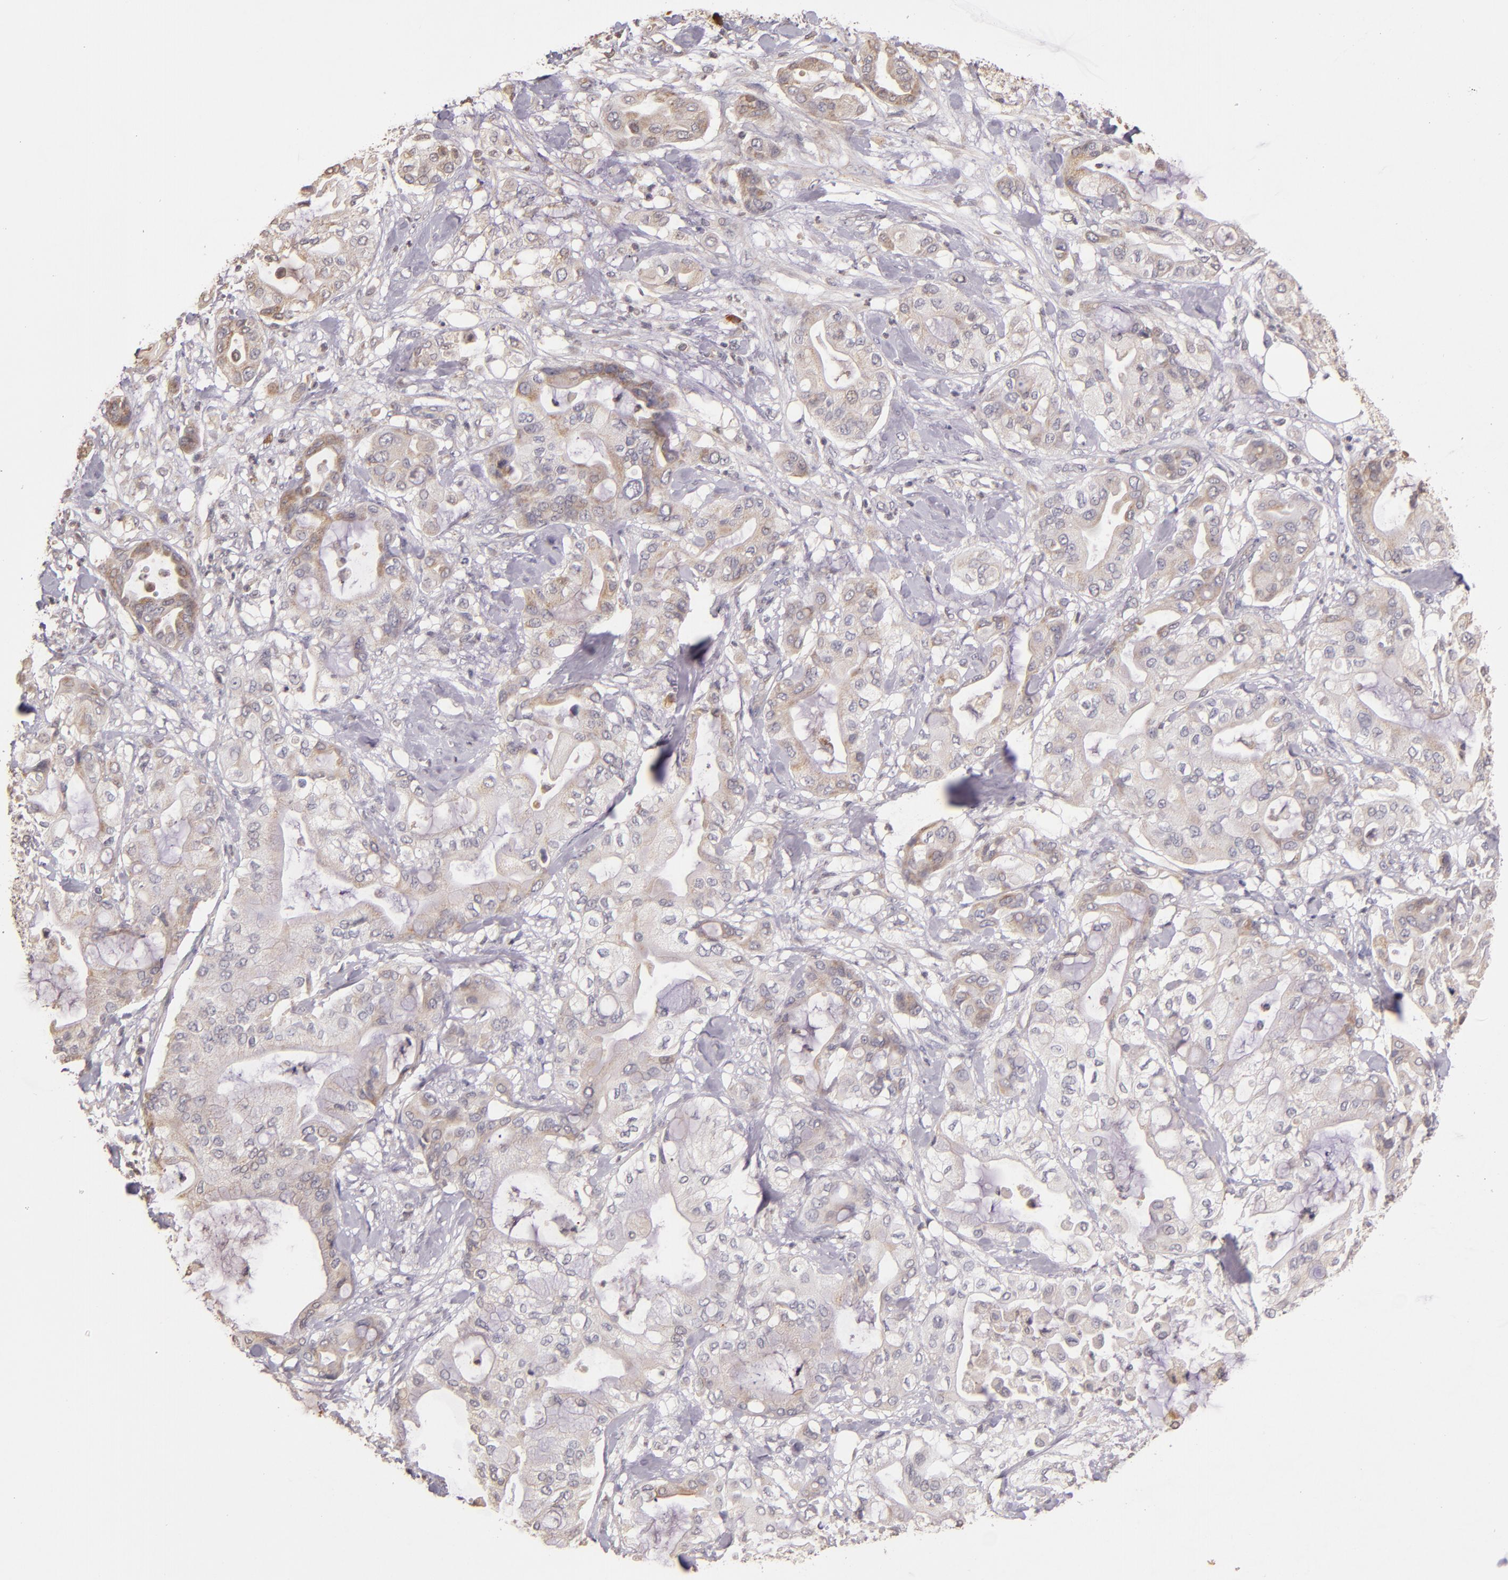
{"staining": {"intensity": "weak", "quantity": ">75%", "location": "cytoplasmic/membranous"}, "tissue": "pancreatic cancer", "cell_type": "Tumor cells", "image_type": "cancer", "snomed": [{"axis": "morphology", "description": "Adenocarcinoma, NOS"}, {"axis": "morphology", "description": "Adenocarcinoma, metastatic, NOS"}, {"axis": "topography", "description": "Lymph node"}, {"axis": "topography", "description": "Pancreas"}, {"axis": "topography", "description": "Duodenum"}], "caption": "Immunohistochemistry image of neoplastic tissue: human pancreatic cancer (adenocarcinoma) stained using immunohistochemistry (IHC) demonstrates low levels of weak protein expression localized specifically in the cytoplasmic/membranous of tumor cells, appearing as a cytoplasmic/membranous brown color.", "gene": "ABL1", "patient": {"sex": "female", "age": 64}}